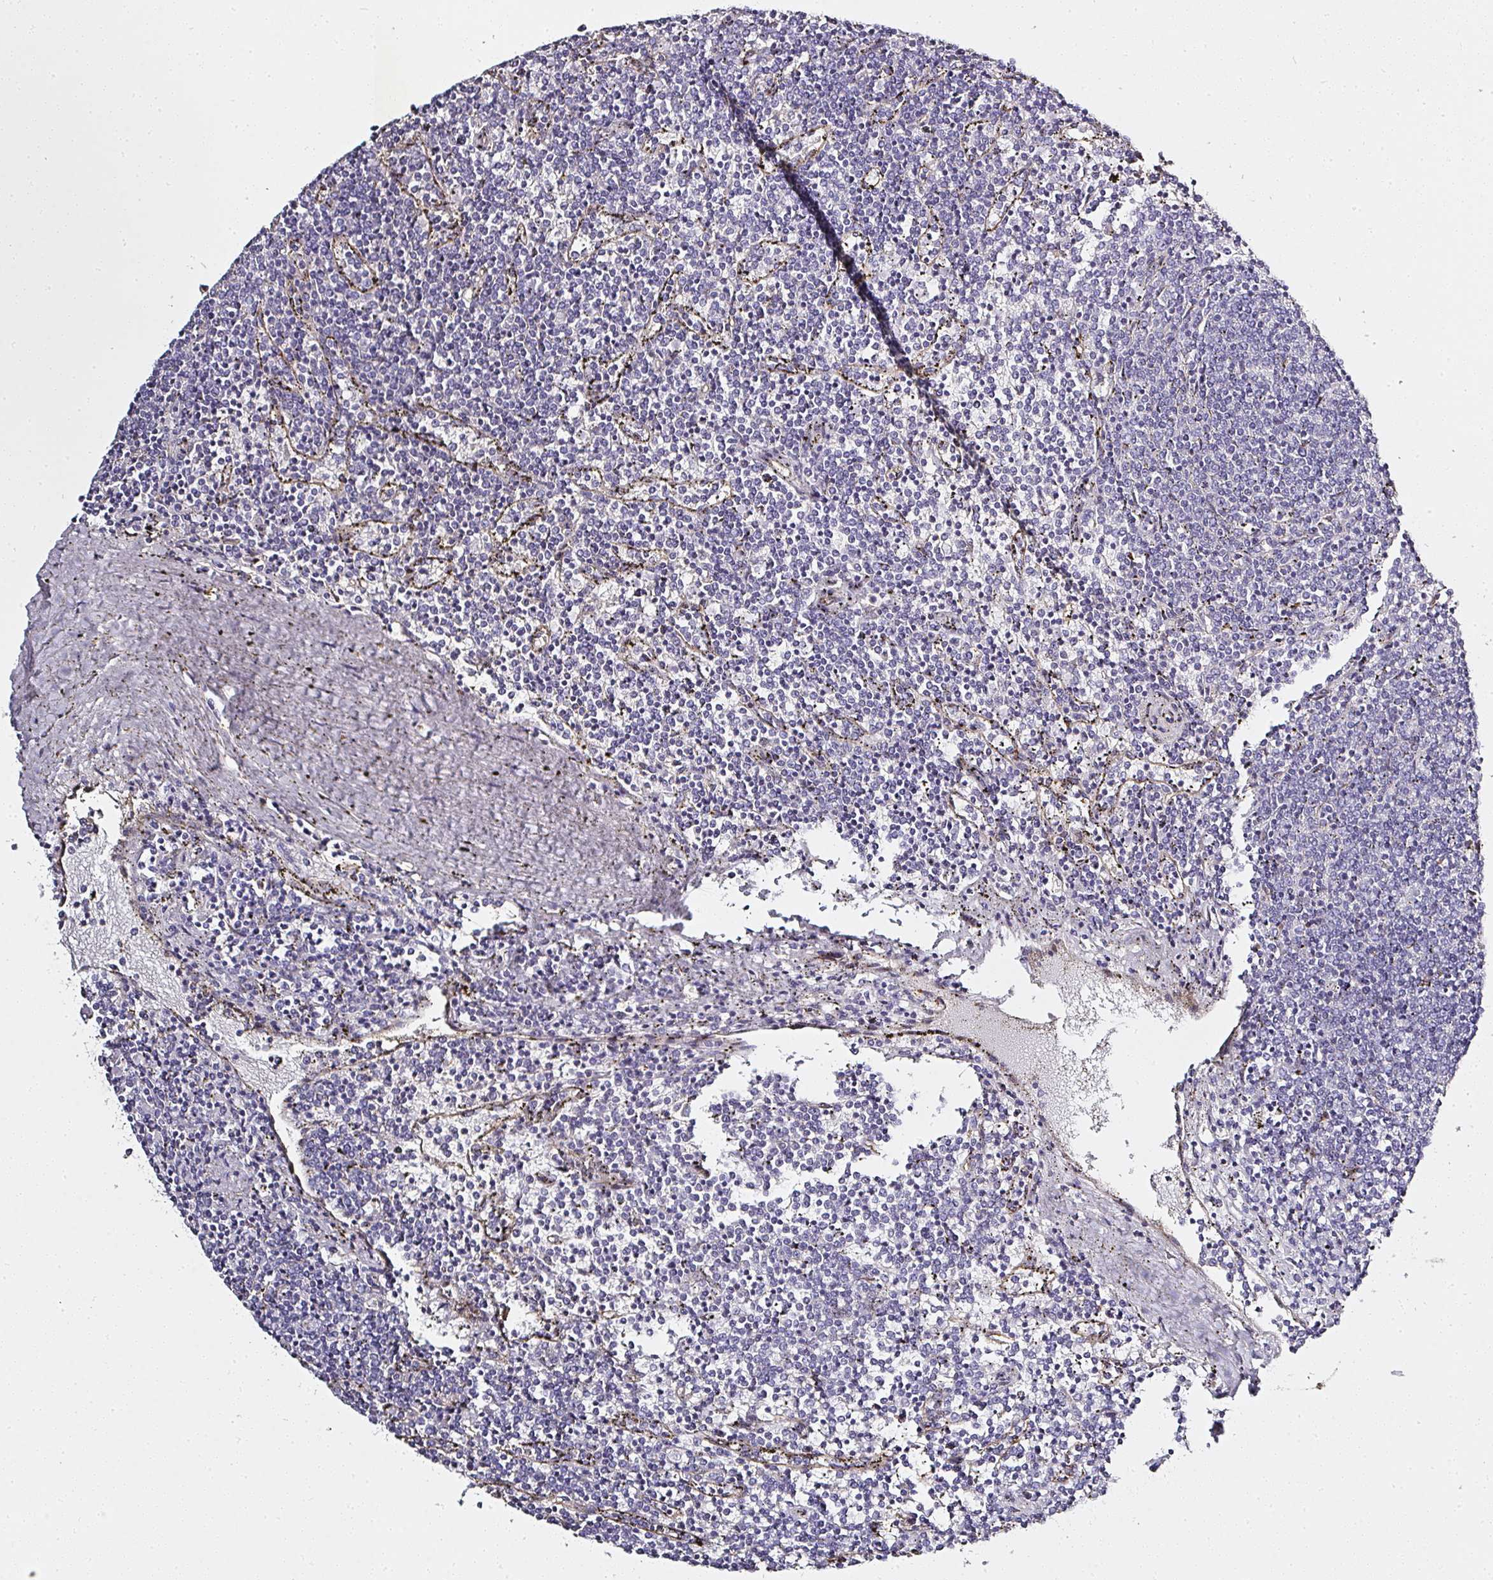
{"staining": {"intensity": "negative", "quantity": "none", "location": "none"}, "tissue": "lymphoma", "cell_type": "Tumor cells", "image_type": "cancer", "snomed": [{"axis": "morphology", "description": "Malignant lymphoma, non-Hodgkin's type, Low grade"}, {"axis": "topography", "description": "Spleen"}], "caption": "The immunohistochemistry image has no significant expression in tumor cells of lymphoma tissue. The staining was performed using DAB to visualize the protein expression in brown, while the nuclei were stained in blue with hematoxylin (Magnification: 20x).", "gene": "ATP8B2", "patient": {"sex": "female", "age": 50}}